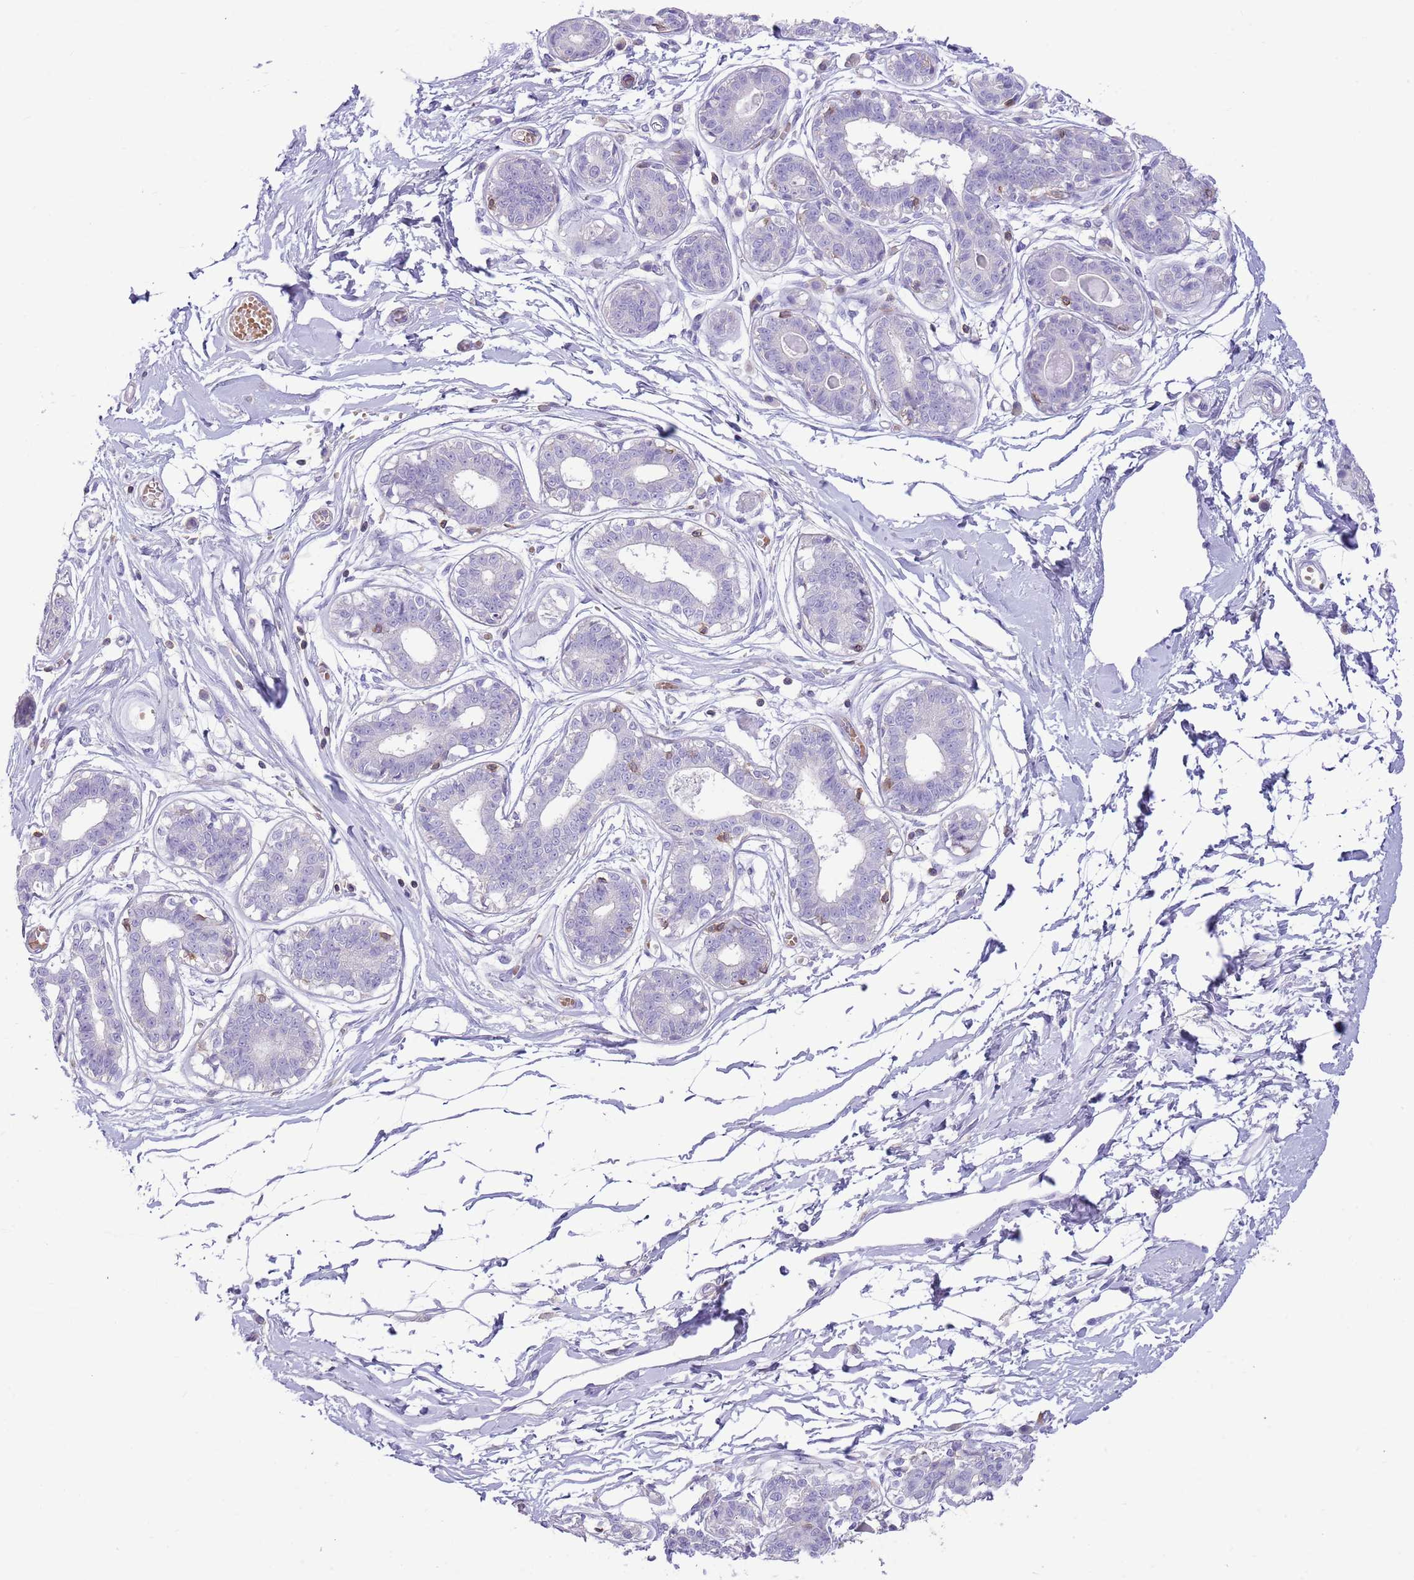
{"staining": {"intensity": "negative", "quantity": "none", "location": "none"}, "tissue": "breast", "cell_type": "Adipocytes", "image_type": "normal", "snomed": [{"axis": "morphology", "description": "Normal tissue, NOS"}, {"axis": "topography", "description": "Breast"}], "caption": "Immunohistochemistry (IHC) photomicrograph of normal breast: human breast stained with DAB (3,3'-diaminobenzidine) reveals no significant protein staining in adipocytes. (DAB (3,3'-diaminobenzidine) IHC, high magnification).", "gene": "OR4Q3", "patient": {"sex": "female", "age": 45}}